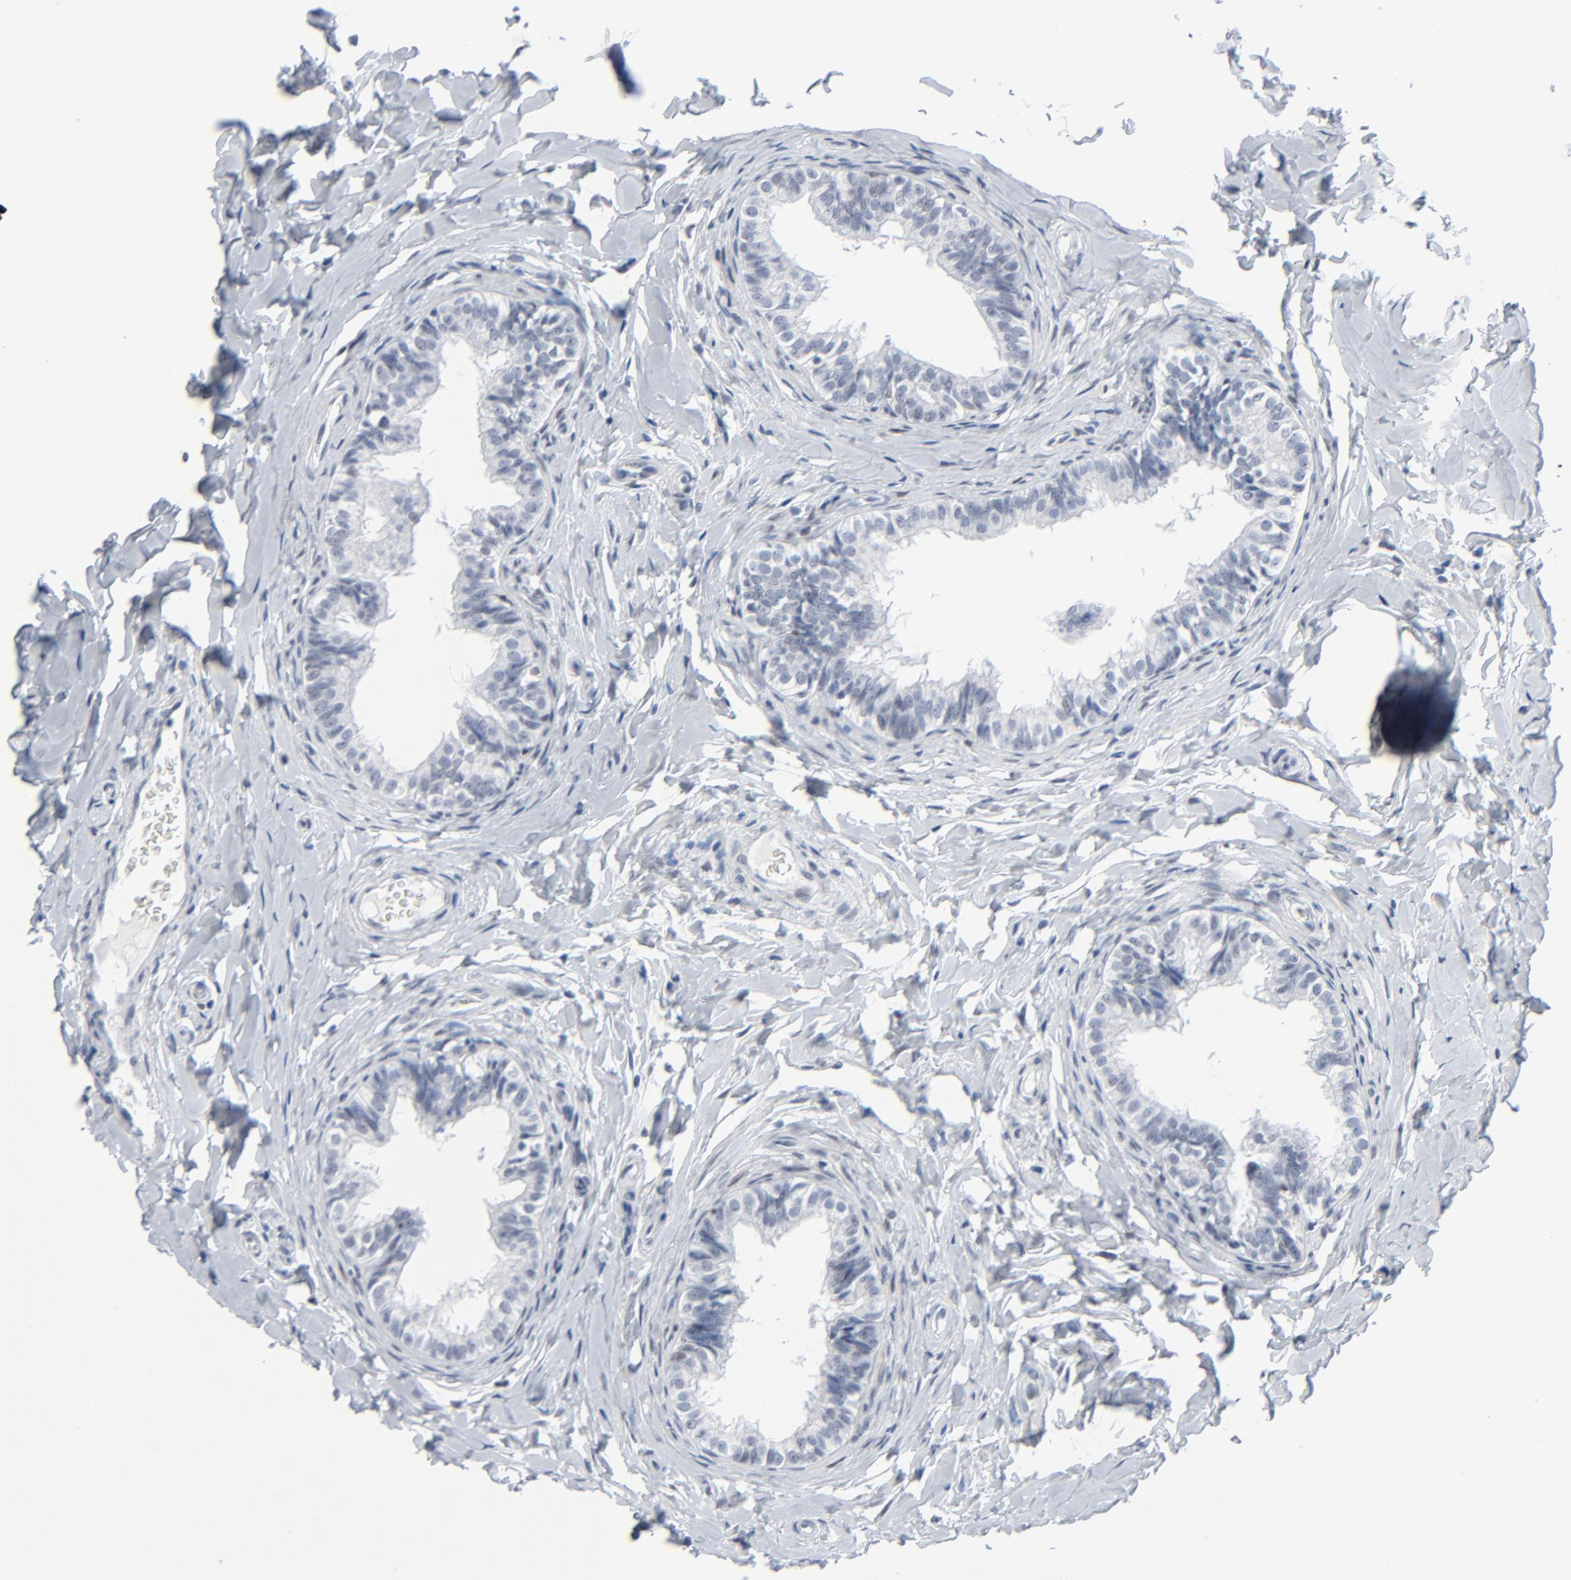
{"staining": {"intensity": "negative", "quantity": "none", "location": "none"}, "tissue": "epididymis", "cell_type": "Glandular cells", "image_type": "normal", "snomed": [{"axis": "morphology", "description": "Normal tissue, NOS"}, {"axis": "topography", "description": "Epididymis"}], "caption": "Immunohistochemistry histopathology image of unremarkable epididymis: epididymis stained with DAB displays no significant protein expression in glandular cells. (DAB (3,3'-diaminobenzidine) immunohistochemistry with hematoxylin counter stain).", "gene": "SIRT1", "patient": {"sex": "male", "age": 26}}